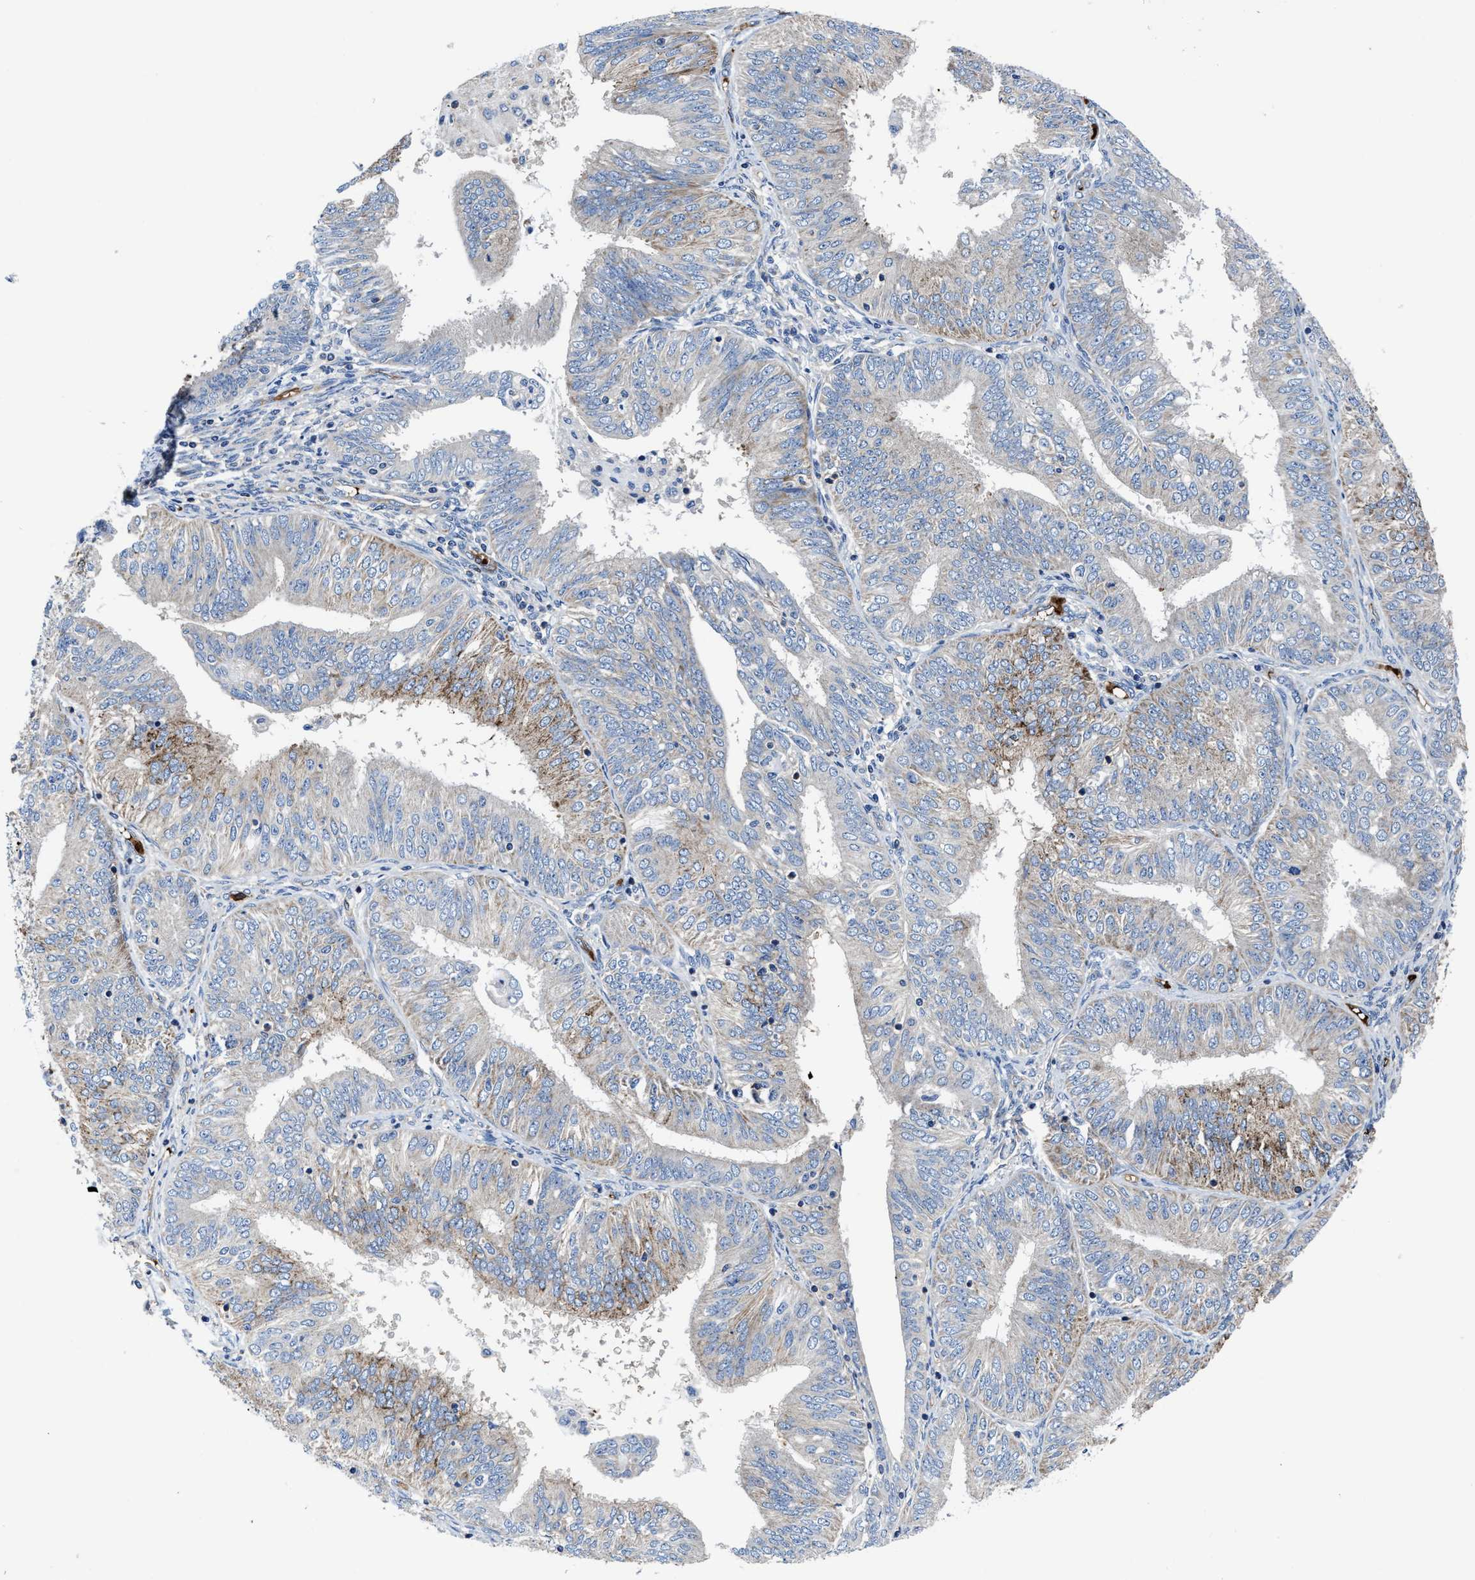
{"staining": {"intensity": "moderate", "quantity": "<25%", "location": "cytoplasmic/membranous"}, "tissue": "endometrial cancer", "cell_type": "Tumor cells", "image_type": "cancer", "snomed": [{"axis": "morphology", "description": "Adenocarcinoma, NOS"}, {"axis": "topography", "description": "Endometrium"}], "caption": "Approximately <25% of tumor cells in endometrial adenocarcinoma demonstrate moderate cytoplasmic/membranous protein positivity as visualized by brown immunohistochemical staining.", "gene": "PHLPP1", "patient": {"sex": "female", "age": 58}}